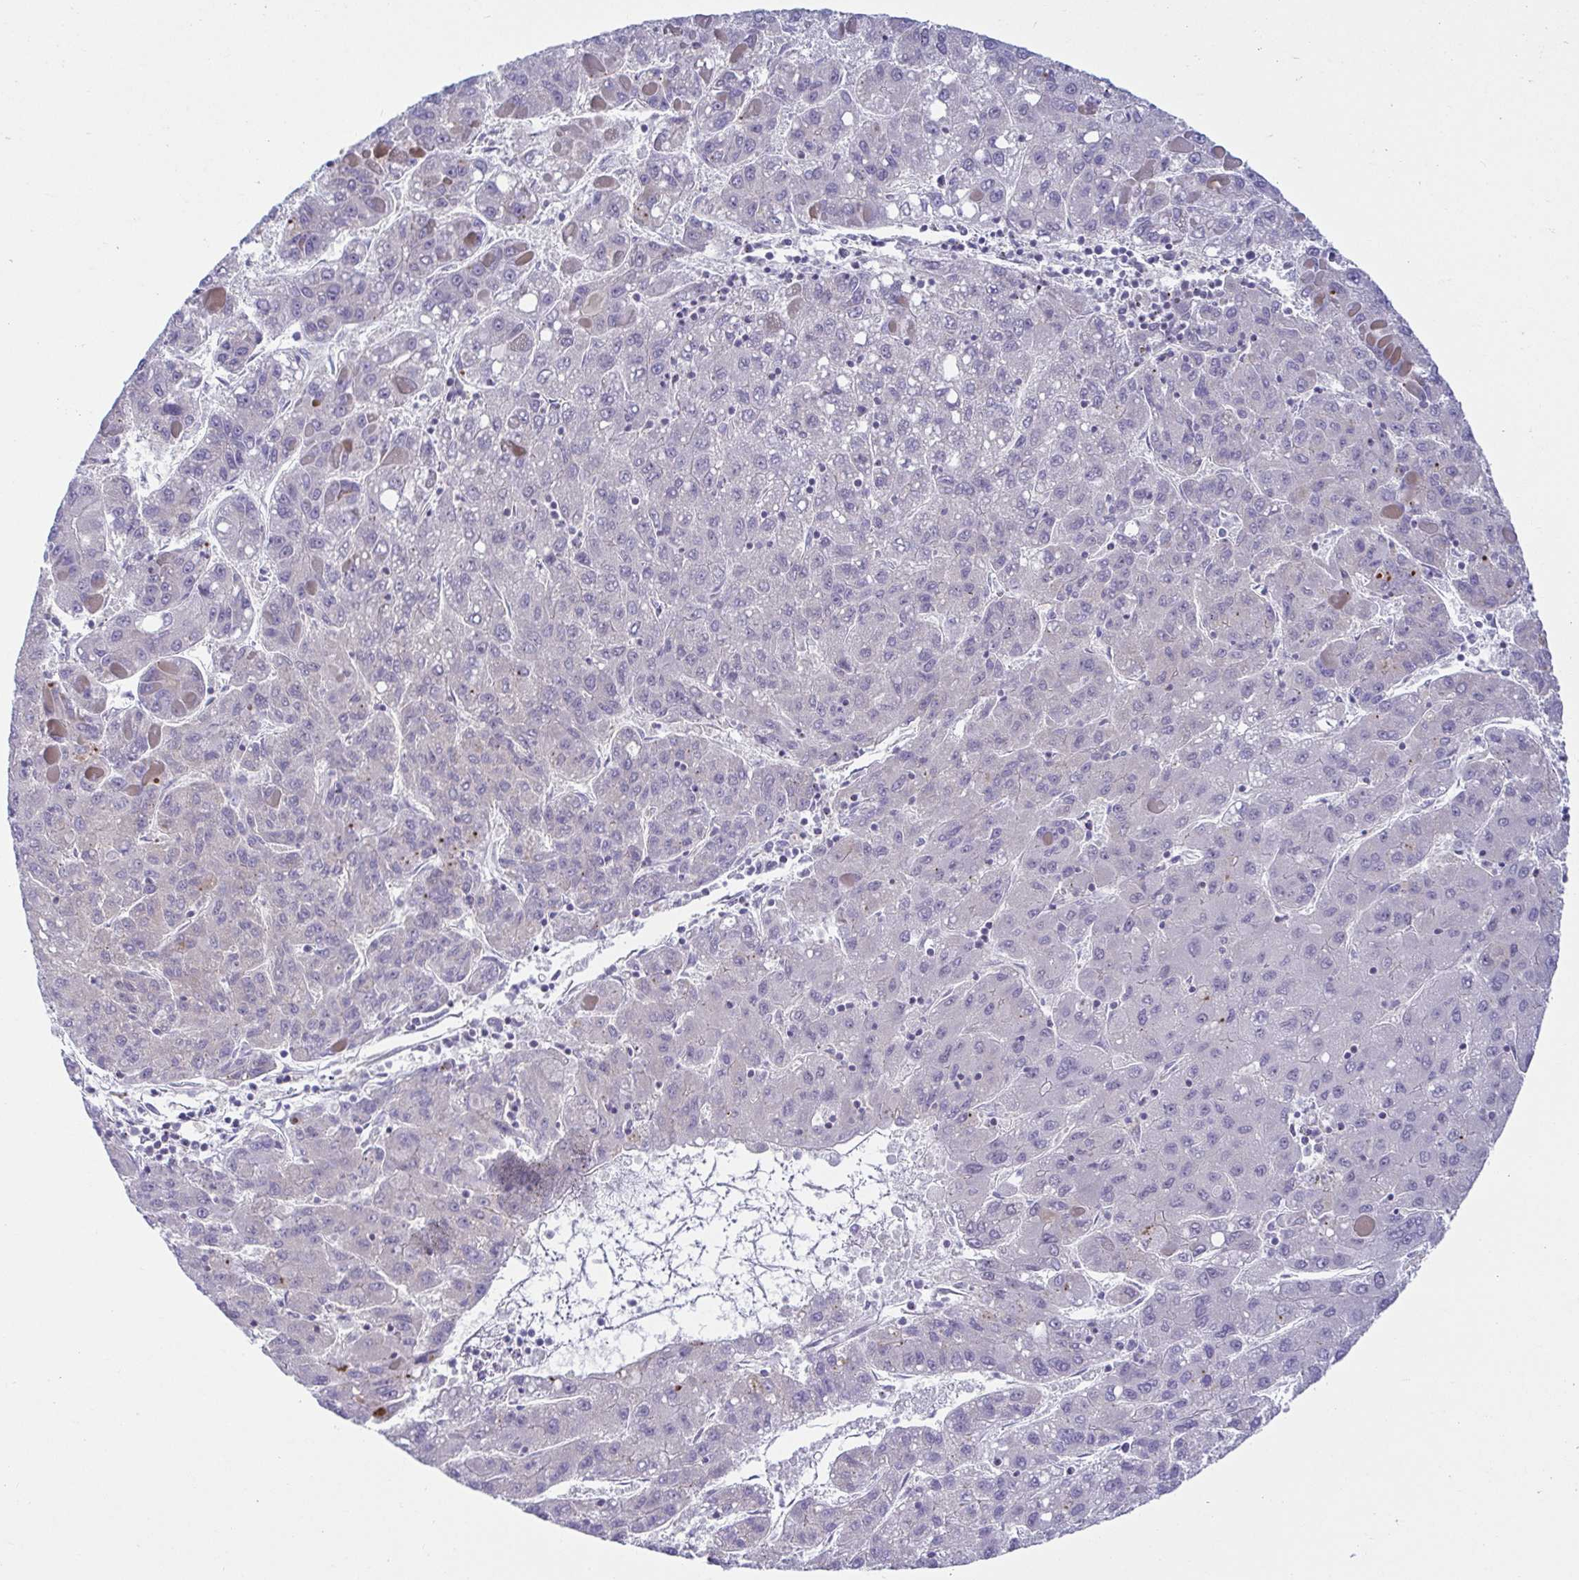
{"staining": {"intensity": "negative", "quantity": "none", "location": "none"}, "tissue": "liver cancer", "cell_type": "Tumor cells", "image_type": "cancer", "snomed": [{"axis": "morphology", "description": "Carcinoma, Hepatocellular, NOS"}, {"axis": "topography", "description": "Liver"}], "caption": "Liver cancer (hepatocellular carcinoma) was stained to show a protein in brown. There is no significant expression in tumor cells.", "gene": "UBE2Q1", "patient": {"sex": "female", "age": 82}}